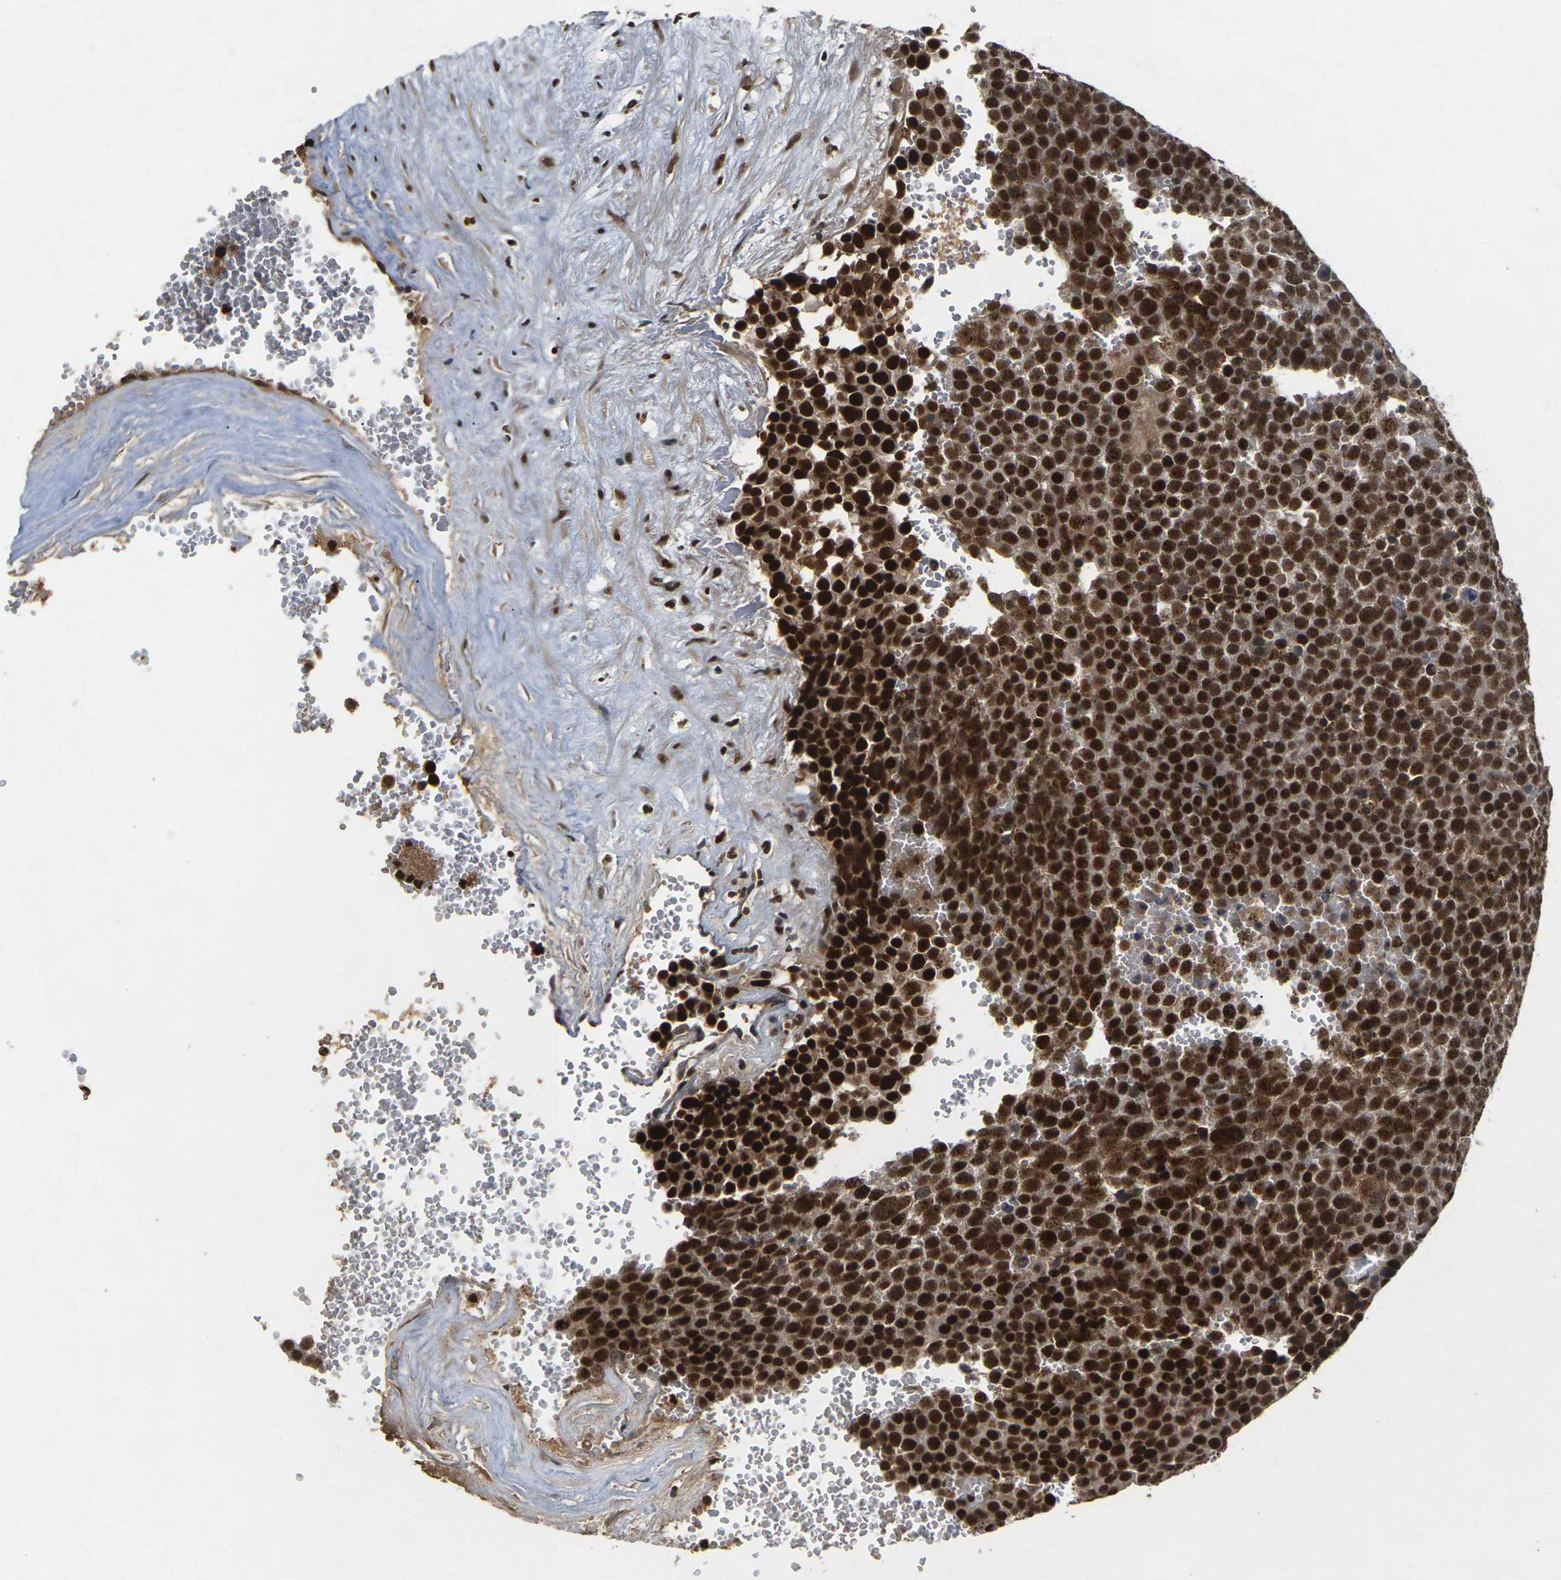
{"staining": {"intensity": "strong", "quantity": ">75%", "location": "cytoplasmic/membranous,nuclear"}, "tissue": "testis cancer", "cell_type": "Tumor cells", "image_type": "cancer", "snomed": [{"axis": "morphology", "description": "Seminoma, NOS"}, {"axis": "topography", "description": "Testis"}], "caption": "About >75% of tumor cells in testis cancer display strong cytoplasmic/membranous and nuclear protein expression as visualized by brown immunohistochemical staining.", "gene": "NELFA", "patient": {"sex": "male", "age": 71}}